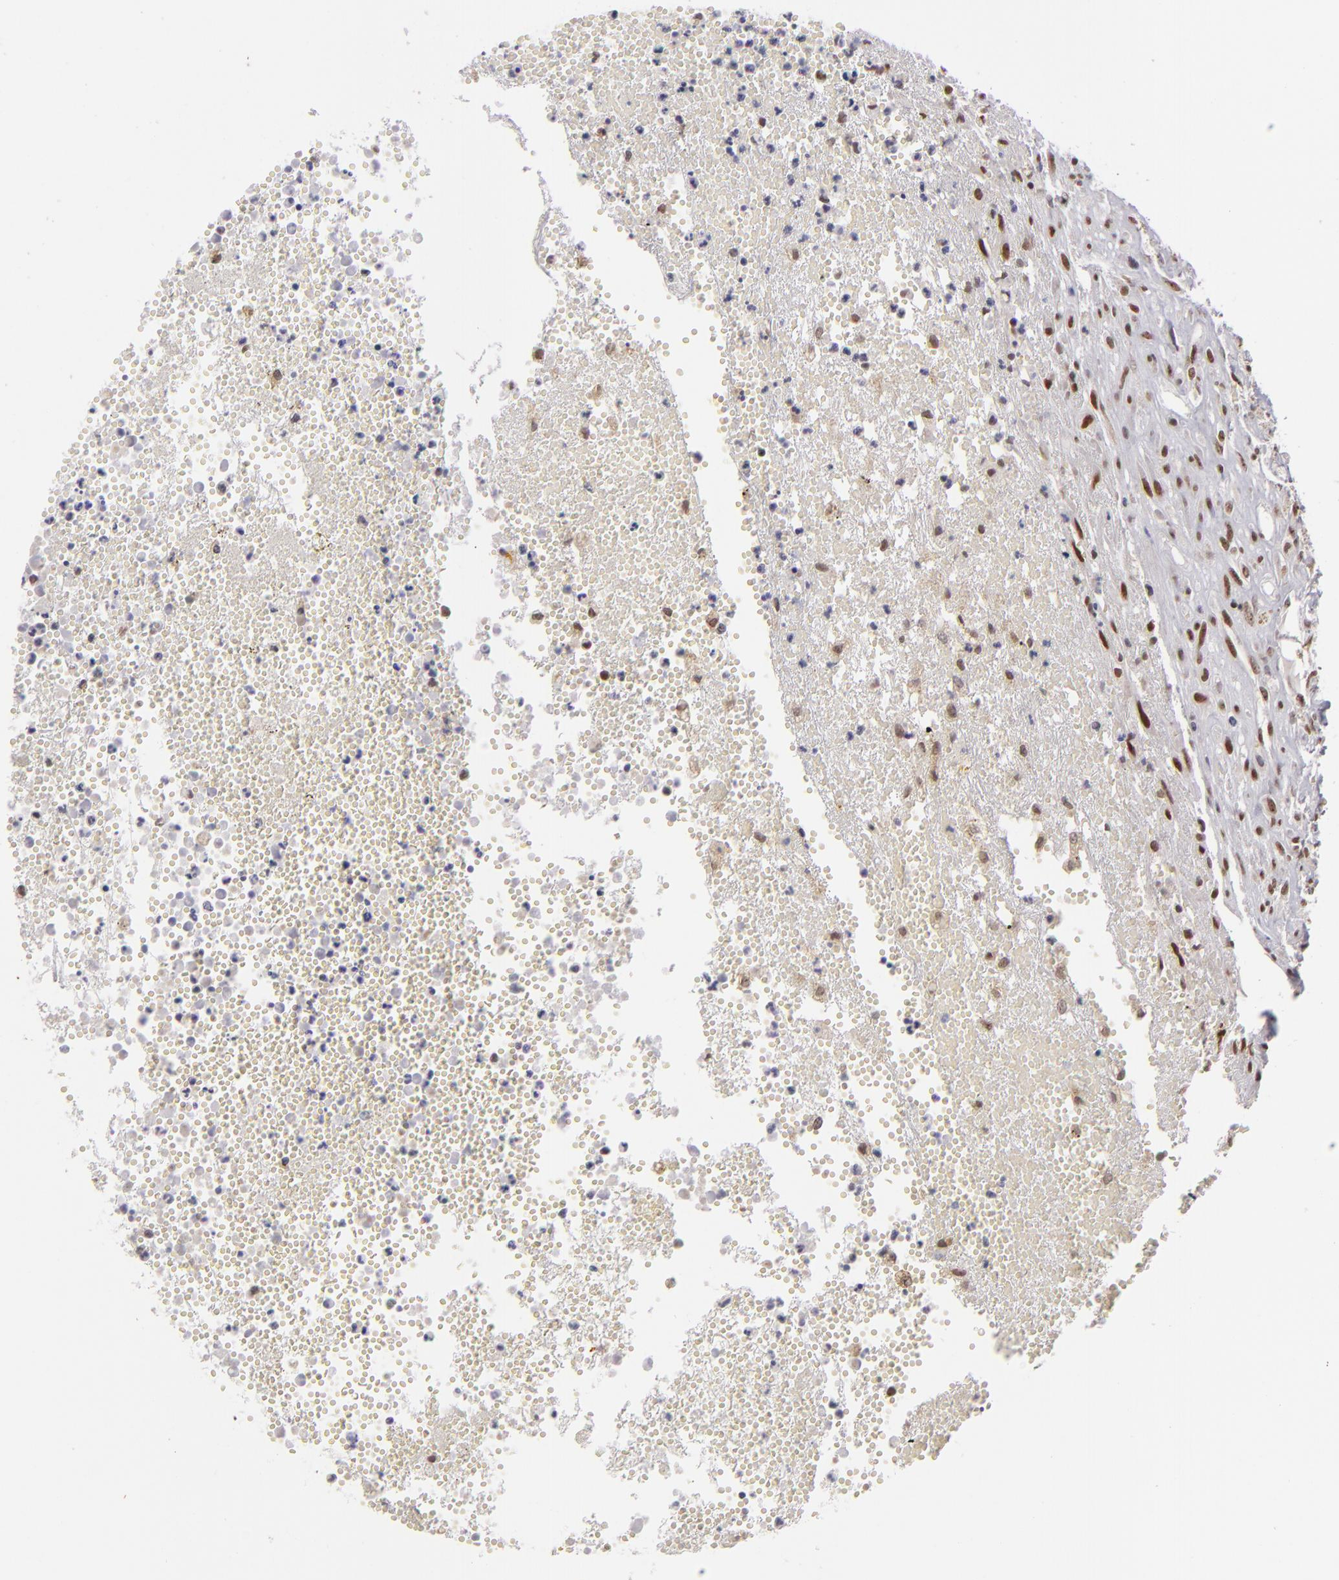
{"staining": {"intensity": "moderate", "quantity": ">75%", "location": "nuclear"}, "tissue": "glioma", "cell_type": "Tumor cells", "image_type": "cancer", "snomed": [{"axis": "morphology", "description": "Glioma, malignant, High grade"}, {"axis": "topography", "description": "Brain"}], "caption": "There is medium levels of moderate nuclear expression in tumor cells of glioma, as demonstrated by immunohistochemical staining (brown color).", "gene": "DAXX", "patient": {"sex": "male", "age": 66}}